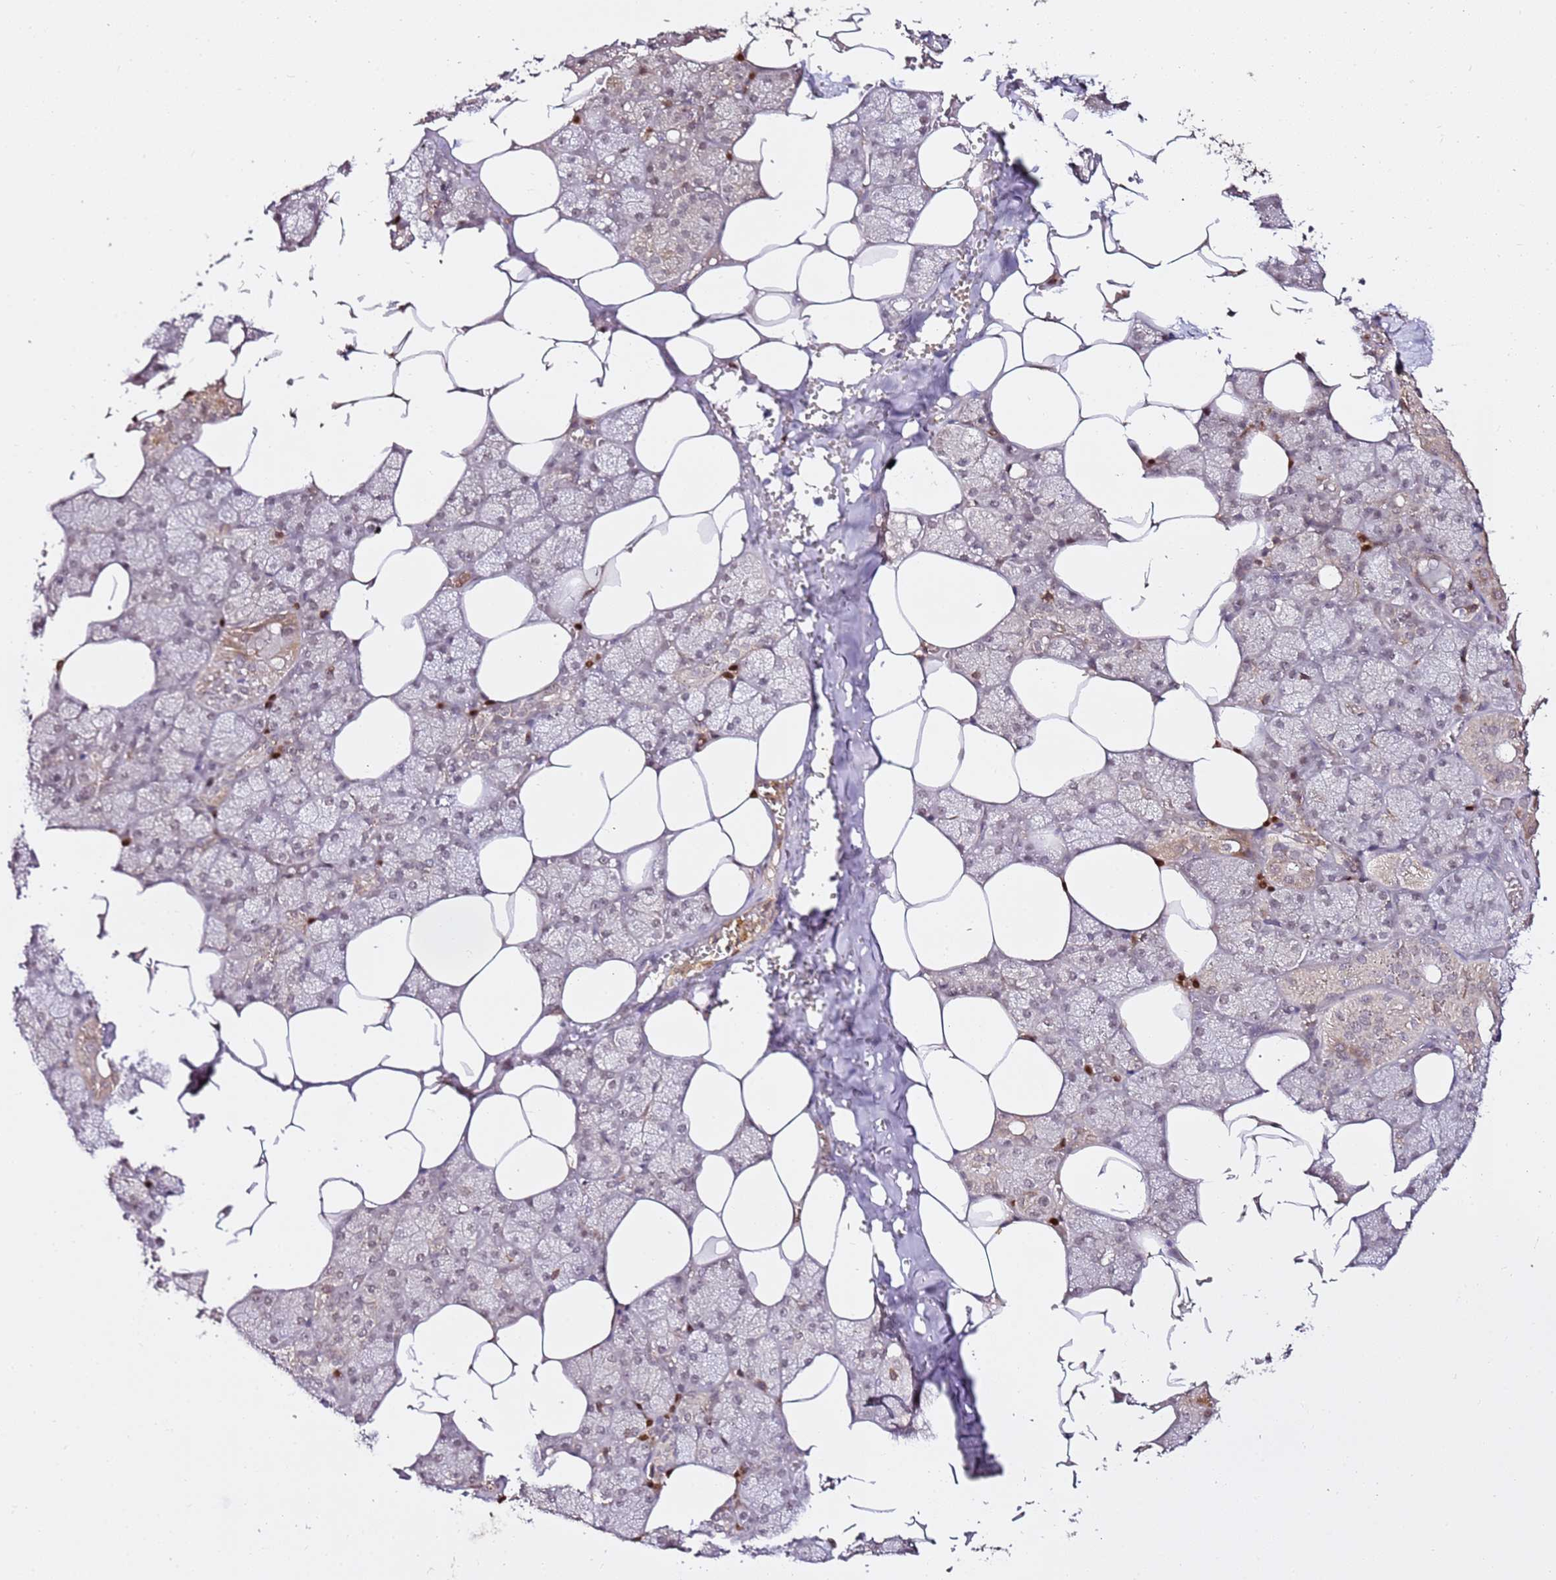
{"staining": {"intensity": "moderate", "quantity": "25%-75%", "location": "cytoplasmic/membranous,nuclear"}, "tissue": "salivary gland", "cell_type": "Glandular cells", "image_type": "normal", "snomed": [{"axis": "morphology", "description": "Normal tissue, NOS"}, {"axis": "topography", "description": "Salivary gland"}], "caption": "Immunohistochemical staining of unremarkable human salivary gland exhibits medium levels of moderate cytoplasmic/membranous,nuclear positivity in about 25%-75% of glandular cells.", "gene": "OR5V1", "patient": {"sex": "male", "age": 62}}